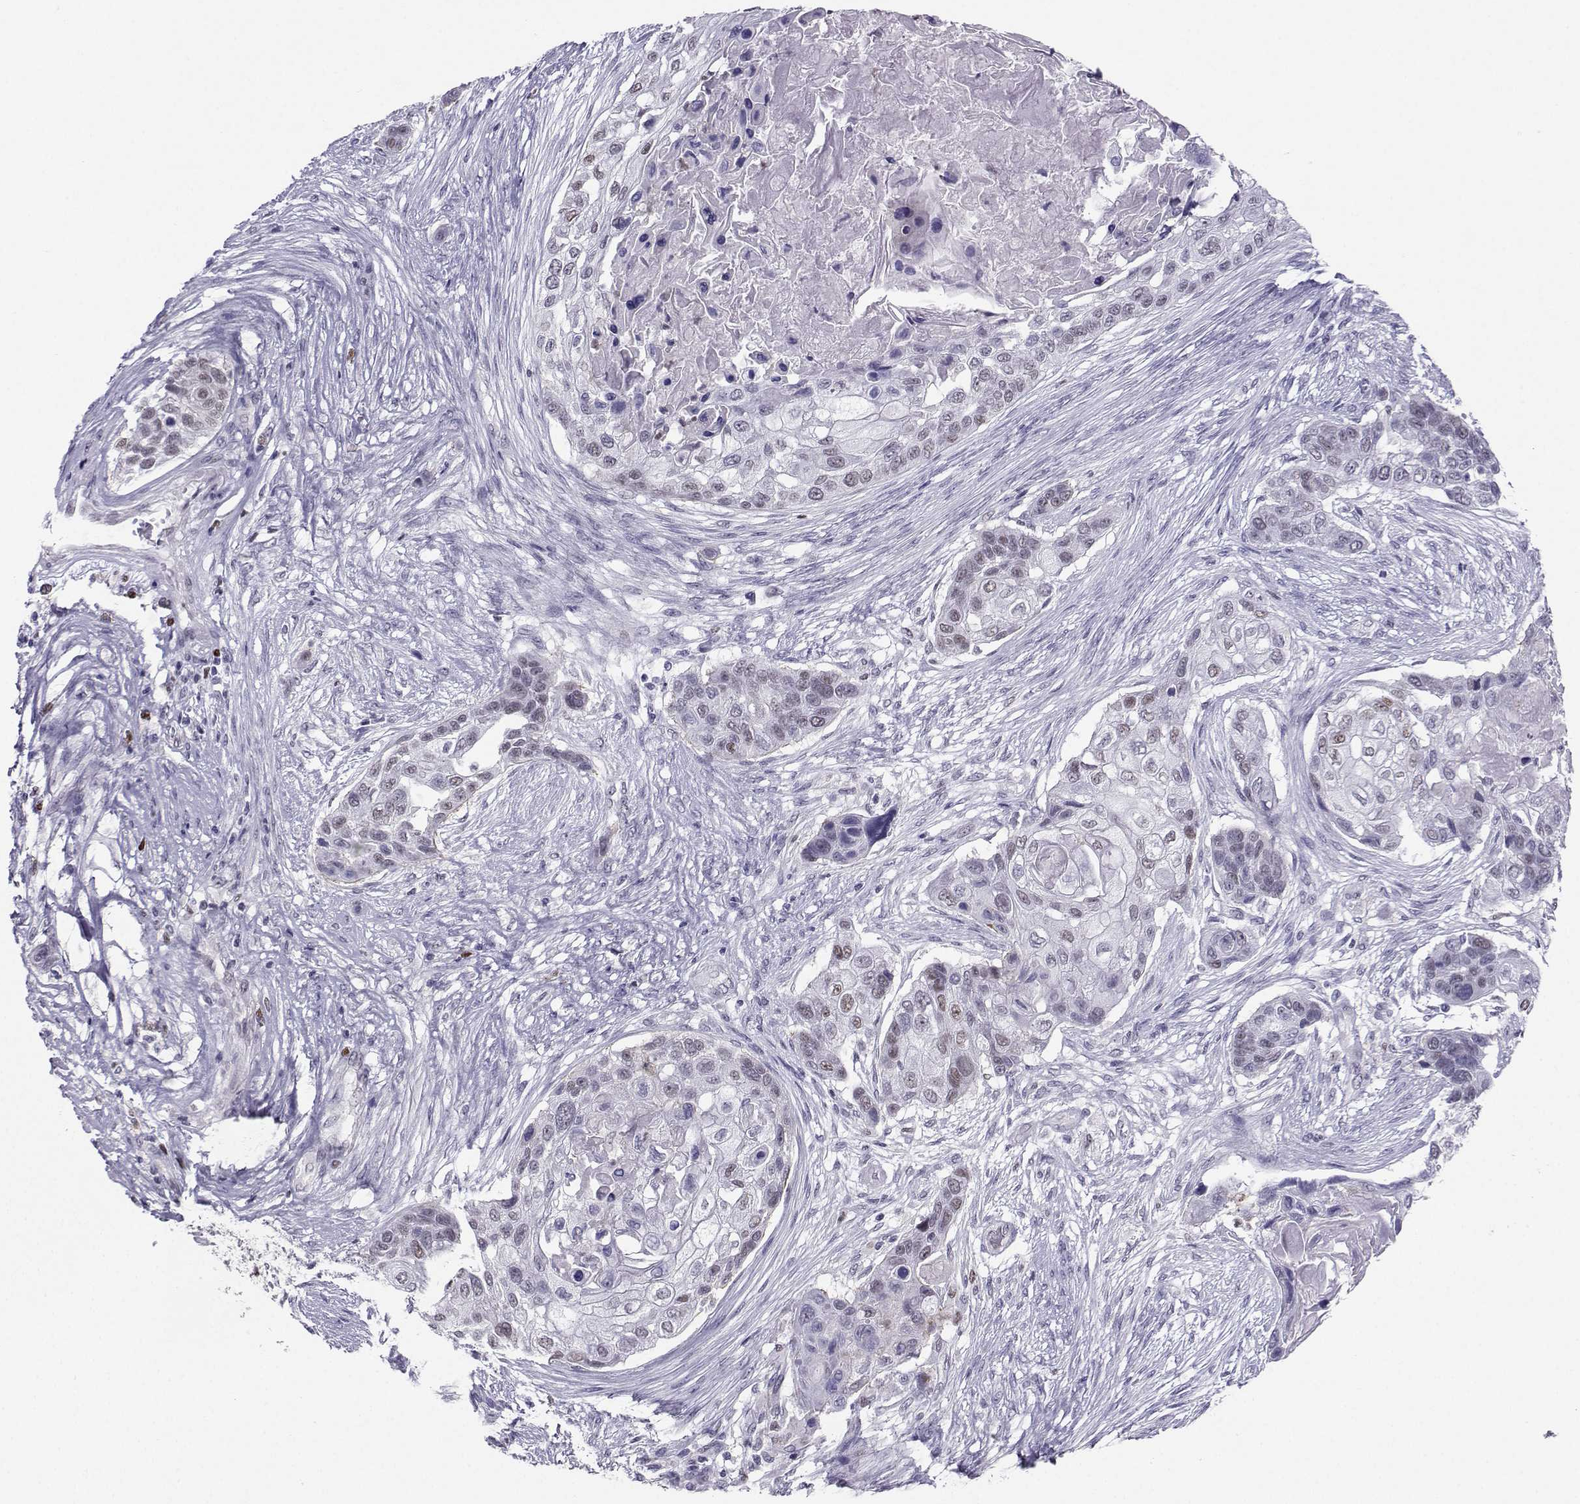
{"staining": {"intensity": "weak", "quantity": "<25%", "location": "nuclear"}, "tissue": "lung cancer", "cell_type": "Tumor cells", "image_type": "cancer", "snomed": [{"axis": "morphology", "description": "Squamous cell carcinoma, NOS"}, {"axis": "topography", "description": "Lung"}], "caption": "Histopathology image shows no significant protein expression in tumor cells of squamous cell carcinoma (lung).", "gene": "TEDC2", "patient": {"sex": "male", "age": 69}}